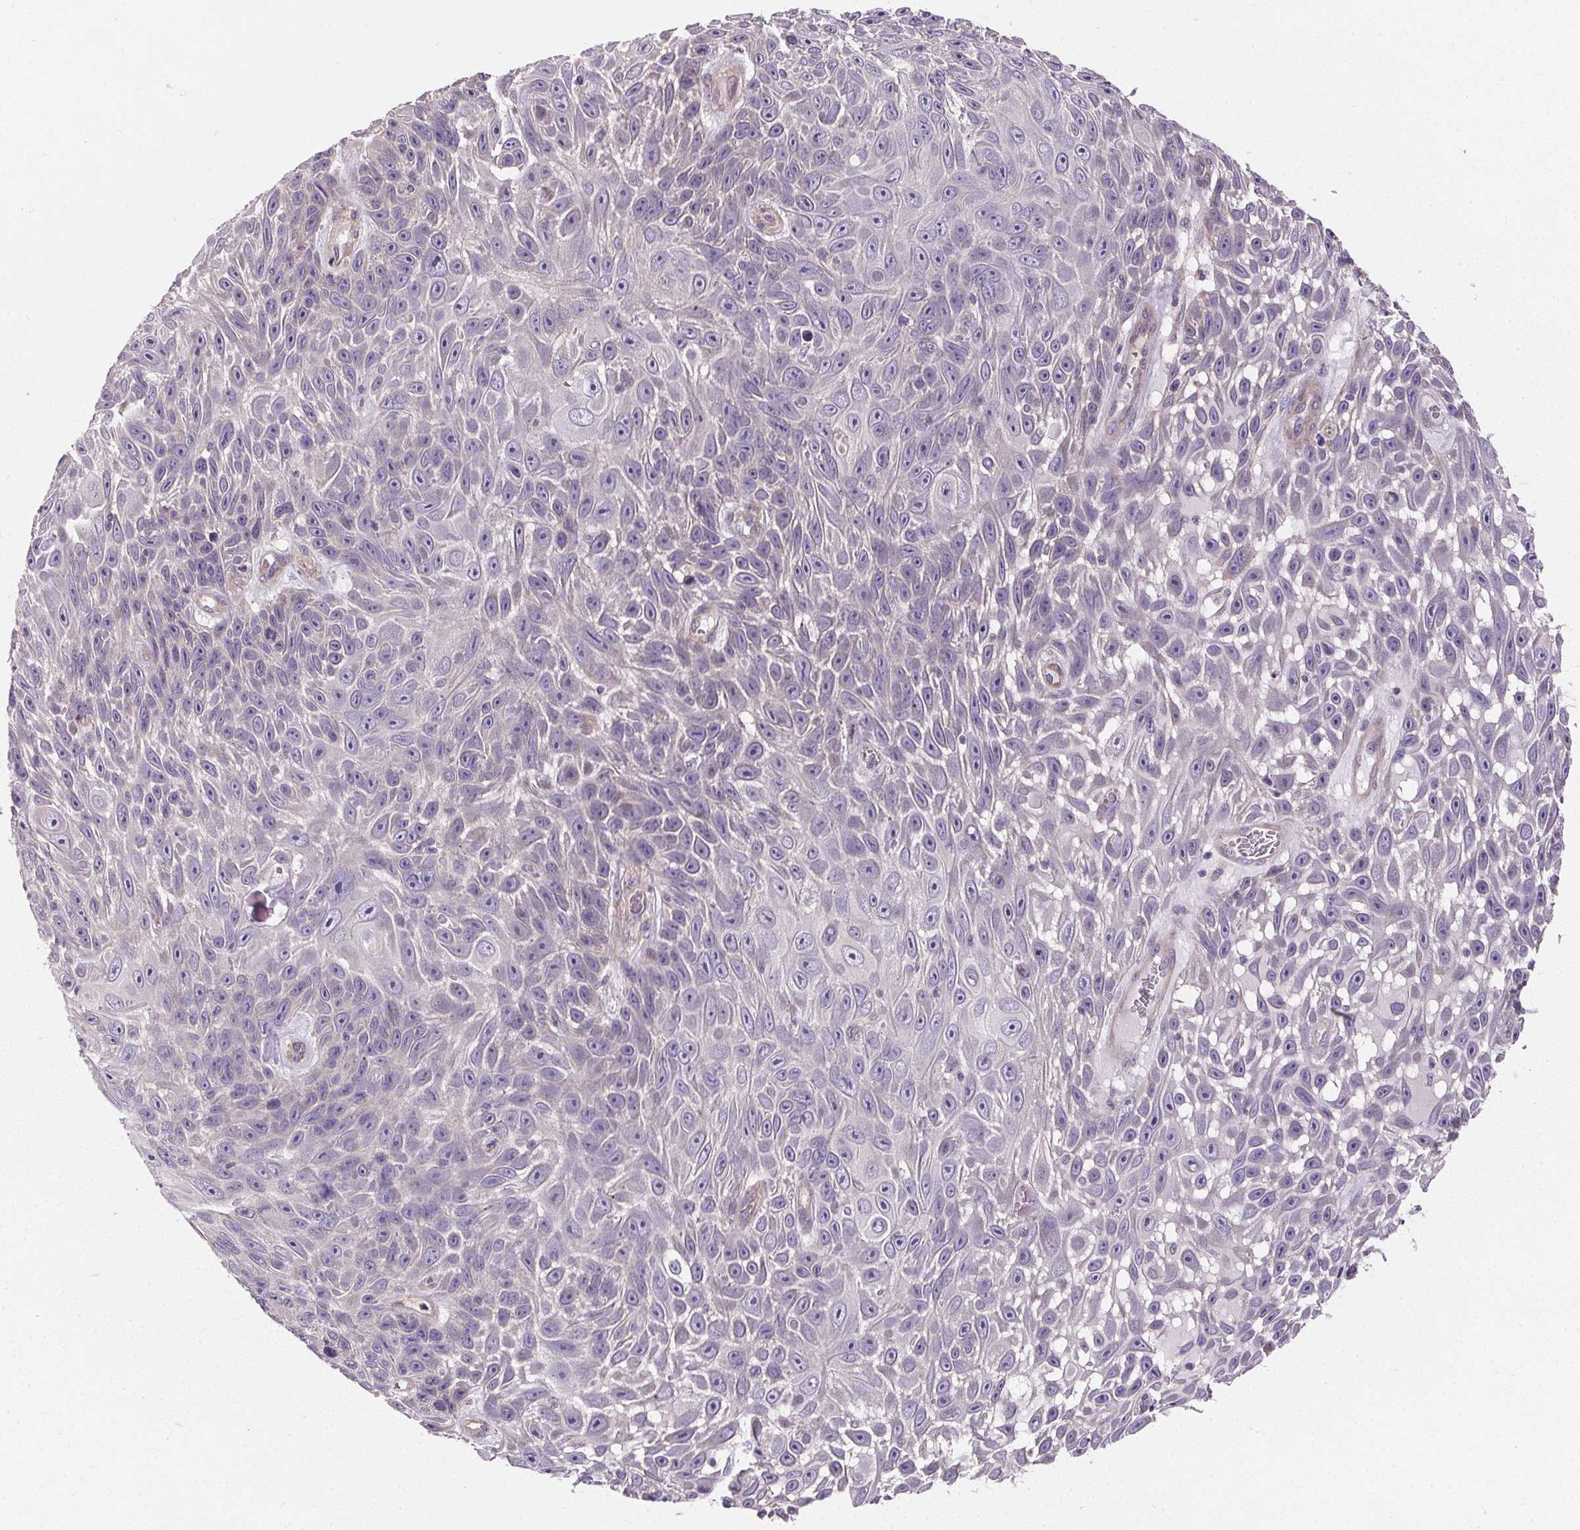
{"staining": {"intensity": "negative", "quantity": "none", "location": "none"}, "tissue": "skin cancer", "cell_type": "Tumor cells", "image_type": "cancer", "snomed": [{"axis": "morphology", "description": "Squamous cell carcinoma, NOS"}, {"axis": "topography", "description": "Skin"}], "caption": "This is a histopathology image of IHC staining of skin cancer (squamous cell carcinoma), which shows no staining in tumor cells.", "gene": "APLP1", "patient": {"sex": "male", "age": 82}}